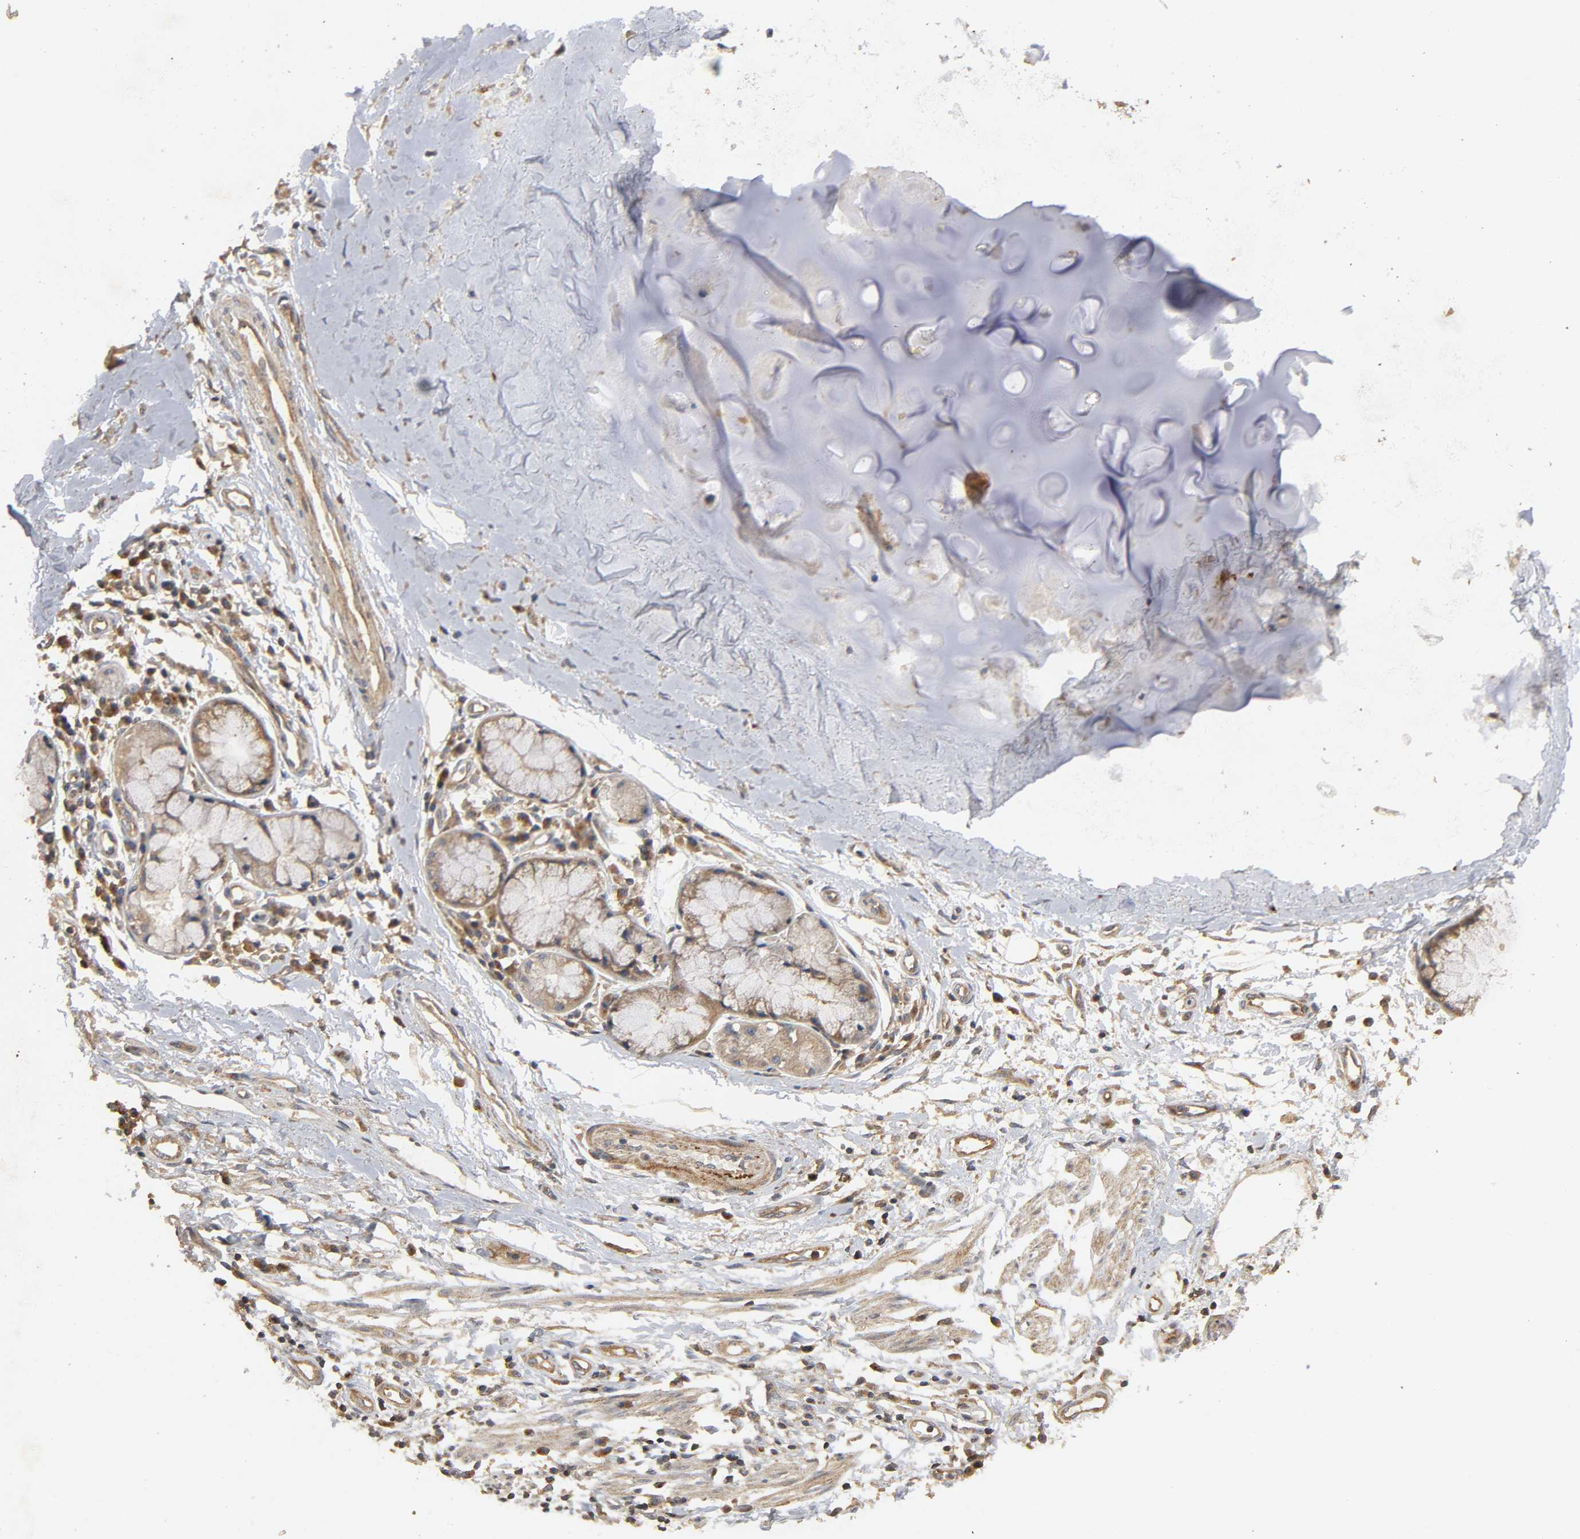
{"staining": {"intensity": "weak", "quantity": ">75%", "location": "cytoplasmic/membranous"}, "tissue": "adipose tissue", "cell_type": "Adipocytes", "image_type": "normal", "snomed": [{"axis": "morphology", "description": "Normal tissue, NOS"}, {"axis": "morphology", "description": "Adenocarcinoma, NOS"}, {"axis": "topography", "description": "Cartilage tissue"}, {"axis": "topography", "description": "Bronchus"}, {"axis": "topography", "description": "Lung"}], "caption": "Protein expression analysis of benign human adipose tissue reveals weak cytoplasmic/membranous staining in about >75% of adipocytes.", "gene": "IKBKB", "patient": {"sex": "female", "age": 67}}